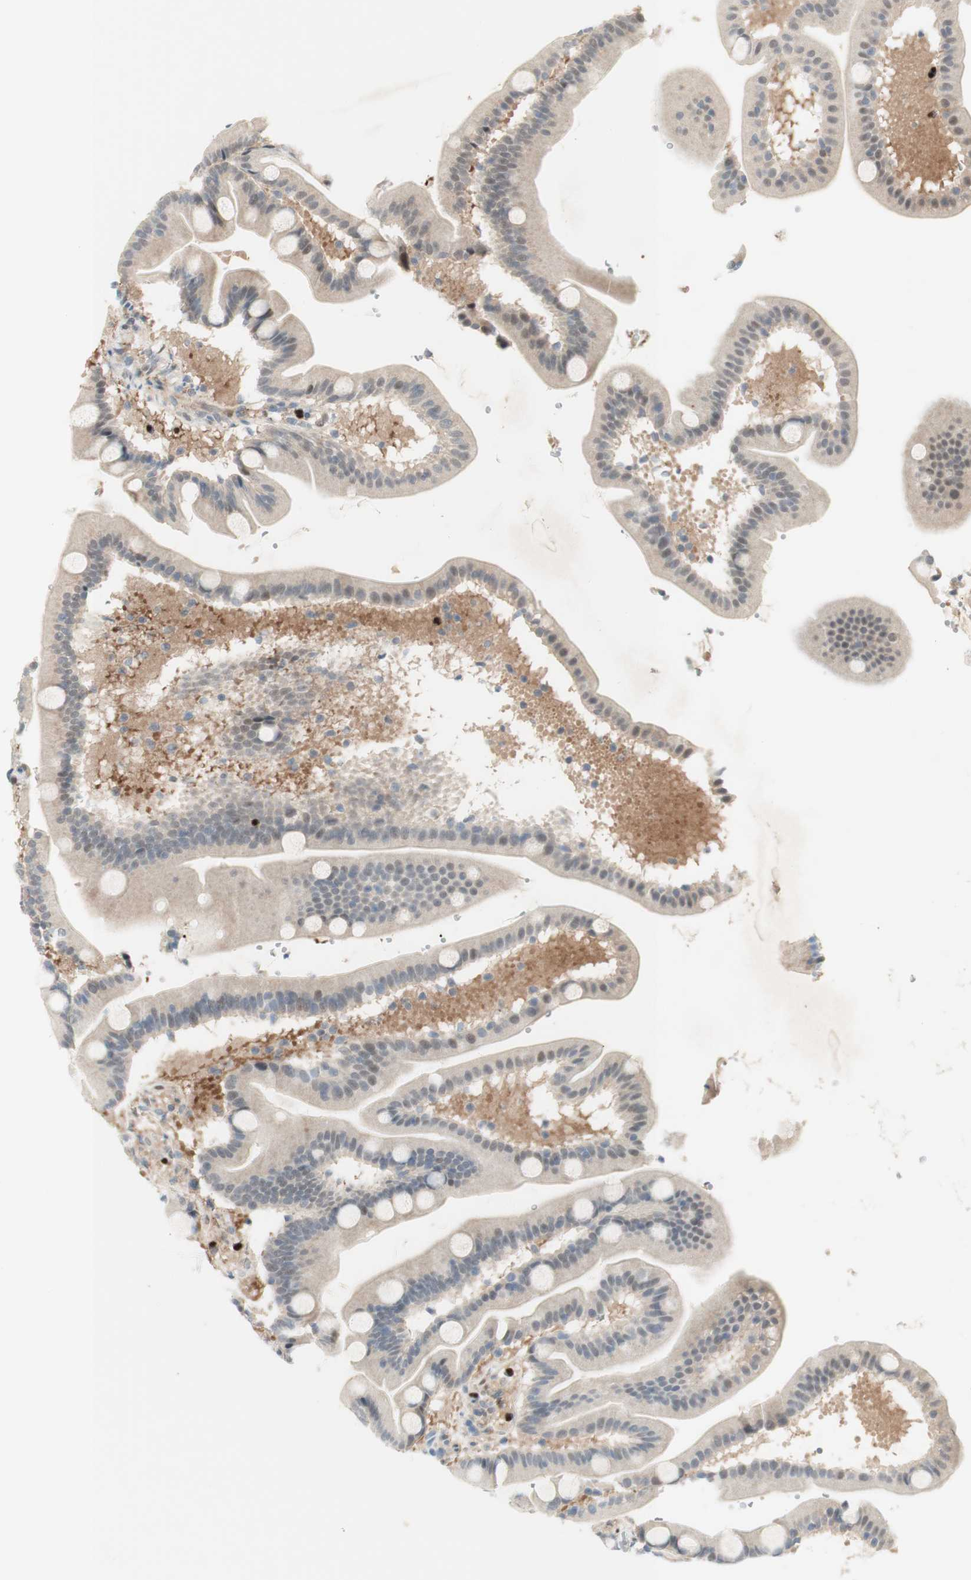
{"staining": {"intensity": "weak", "quantity": "25%-75%", "location": "cytoplasmic/membranous,nuclear"}, "tissue": "duodenum", "cell_type": "Glandular cells", "image_type": "normal", "snomed": [{"axis": "morphology", "description": "Normal tissue, NOS"}, {"axis": "topography", "description": "Duodenum"}], "caption": "Protein expression analysis of normal duodenum demonstrates weak cytoplasmic/membranous,nuclear expression in about 25%-75% of glandular cells.", "gene": "RFNG", "patient": {"sex": "male", "age": 54}}